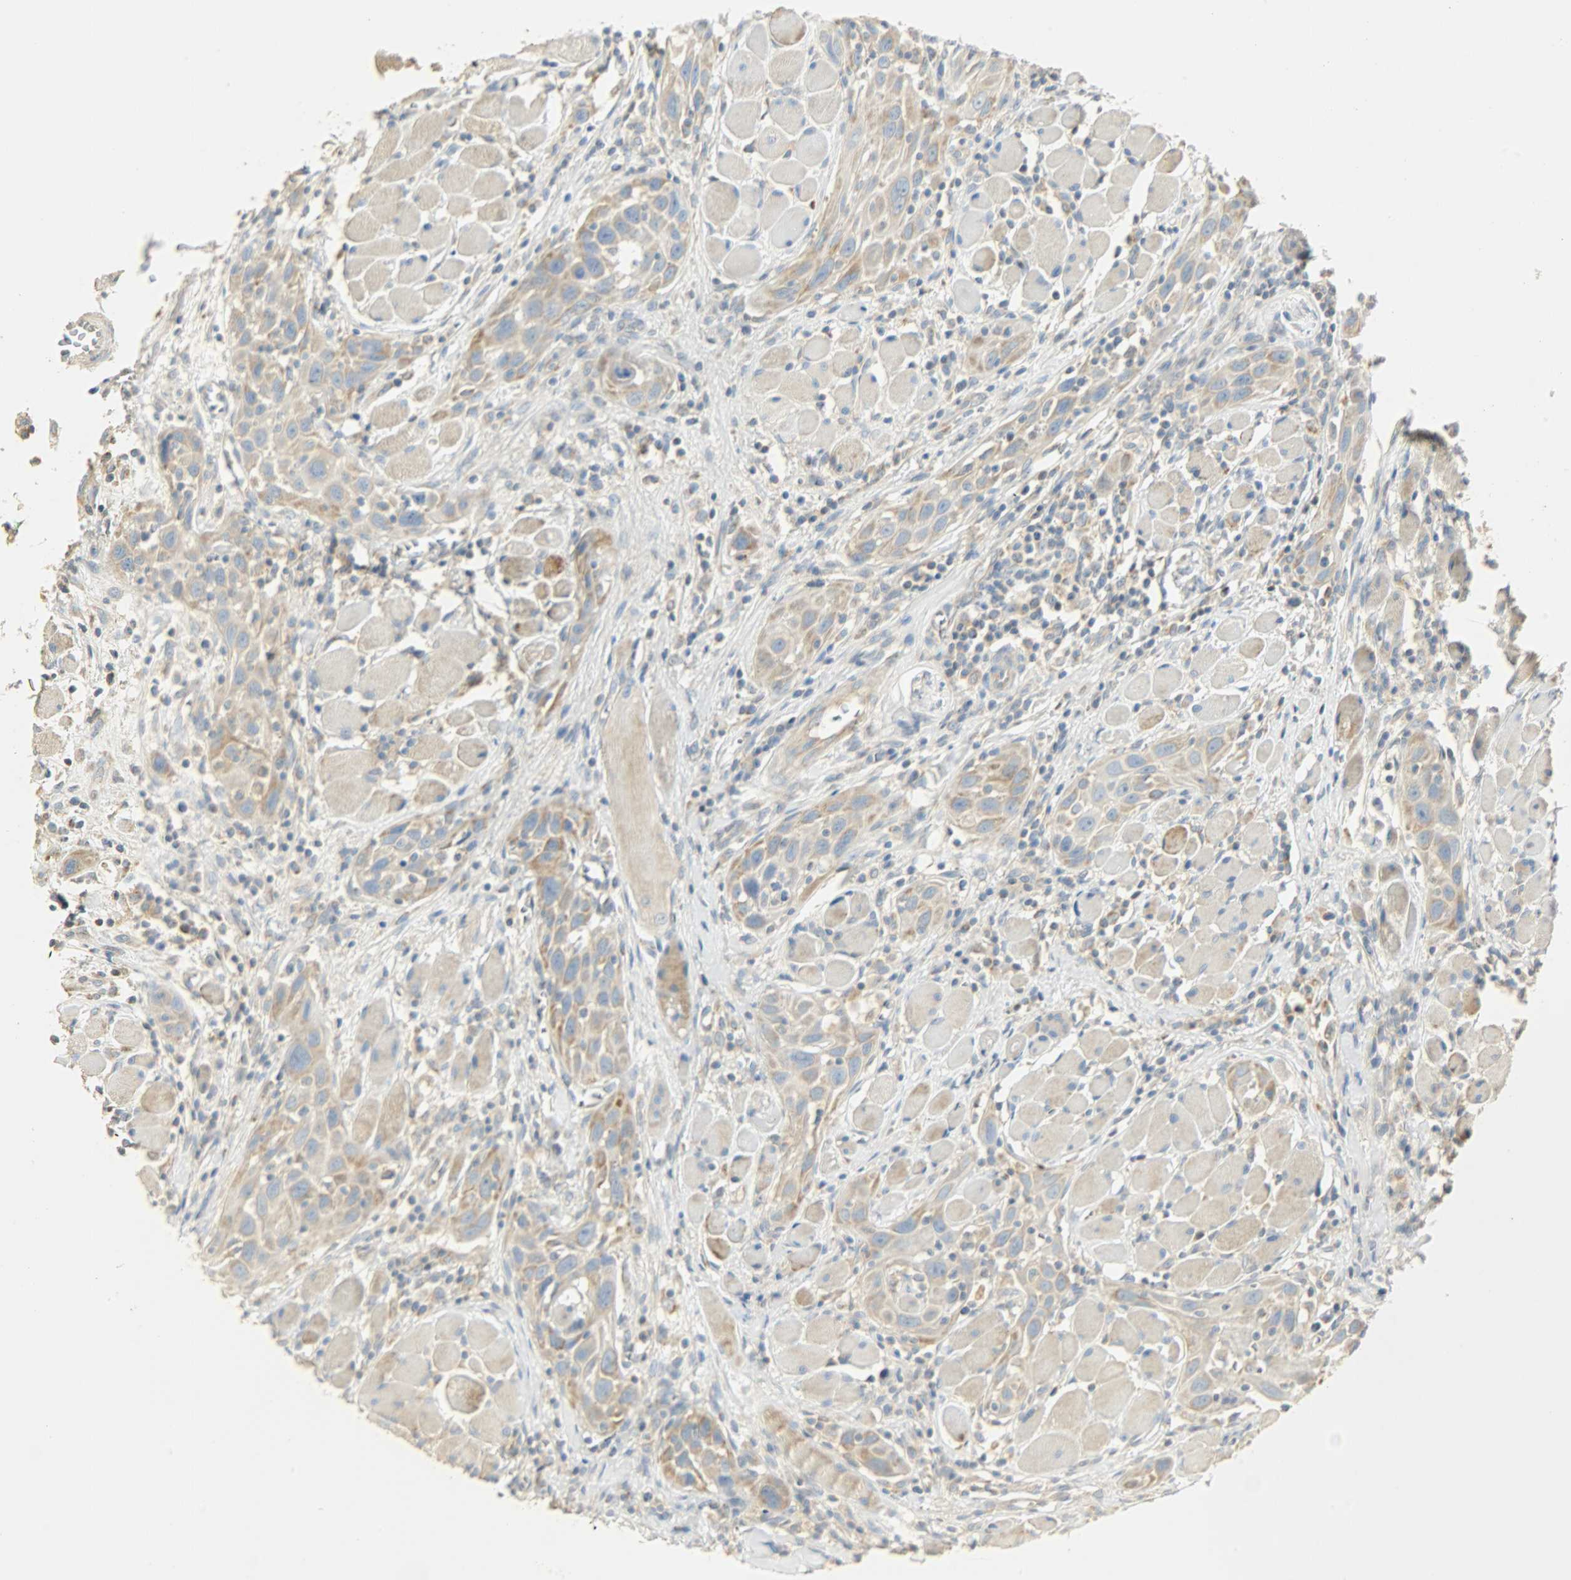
{"staining": {"intensity": "moderate", "quantity": ">75%", "location": "cytoplasmic/membranous"}, "tissue": "head and neck cancer", "cell_type": "Tumor cells", "image_type": "cancer", "snomed": [{"axis": "morphology", "description": "Squamous cell carcinoma, NOS"}, {"axis": "topography", "description": "Oral tissue"}, {"axis": "topography", "description": "Head-Neck"}], "caption": "About >75% of tumor cells in human head and neck cancer (squamous cell carcinoma) show moderate cytoplasmic/membranous protein staining as visualized by brown immunohistochemical staining.", "gene": "NNT", "patient": {"sex": "female", "age": 50}}